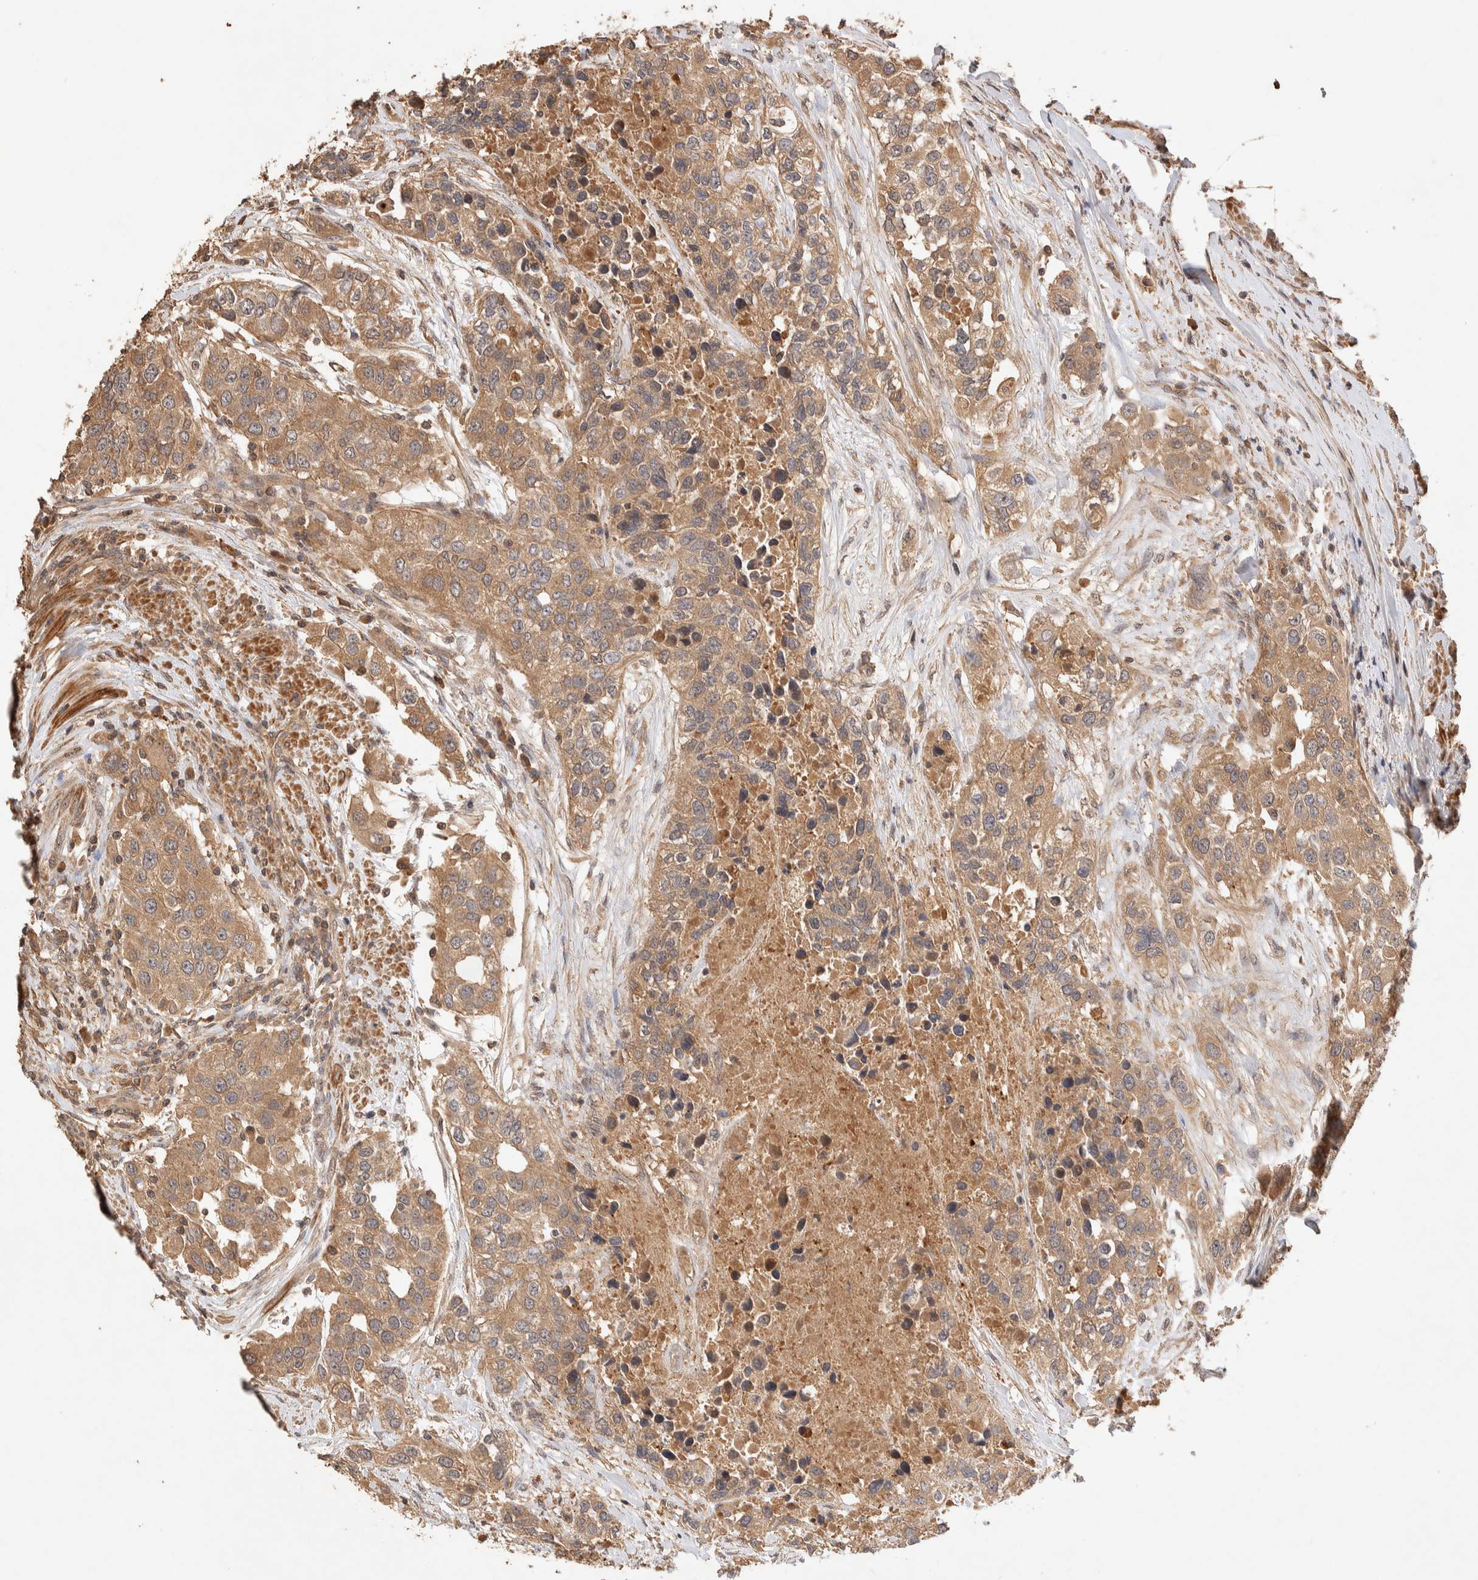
{"staining": {"intensity": "moderate", "quantity": ">75%", "location": "cytoplasmic/membranous"}, "tissue": "urothelial cancer", "cell_type": "Tumor cells", "image_type": "cancer", "snomed": [{"axis": "morphology", "description": "Urothelial carcinoma, High grade"}, {"axis": "topography", "description": "Urinary bladder"}], "caption": "A high-resolution photomicrograph shows immunohistochemistry staining of high-grade urothelial carcinoma, which reveals moderate cytoplasmic/membranous expression in about >75% of tumor cells.", "gene": "NSMAF", "patient": {"sex": "female", "age": 80}}